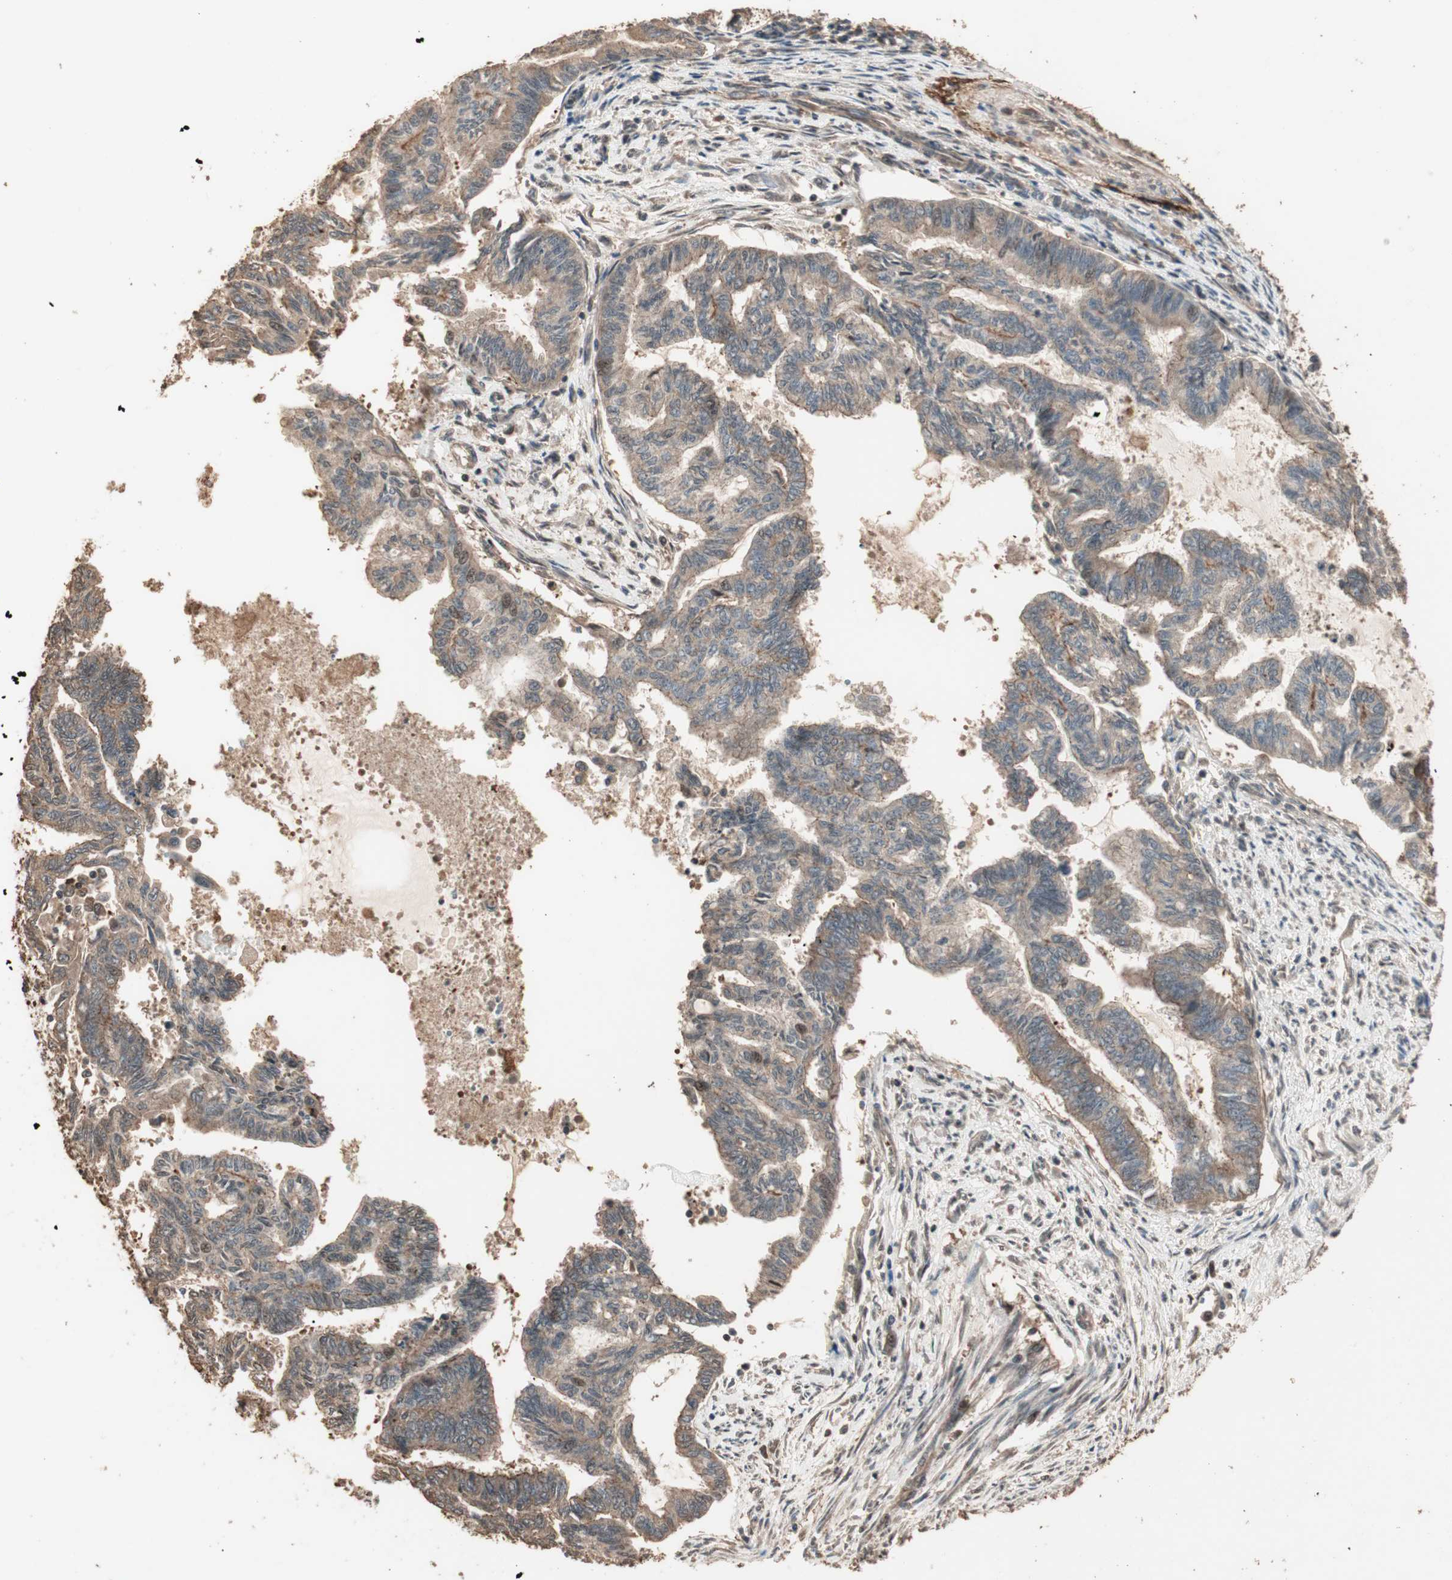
{"staining": {"intensity": "moderate", "quantity": ">75%", "location": "cytoplasmic/membranous"}, "tissue": "endometrial cancer", "cell_type": "Tumor cells", "image_type": "cancer", "snomed": [{"axis": "morphology", "description": "Adenocarcinoma, NOS"}, {"axis": "topography", "description": "Endometrium"}], "caption": "A medium amount of moderate cytoplasmic/membranous expression is present in about >75% of tumor cells in endometrial adenocarcinoma tissue. (DAB (3,3'-diaminobenzidine) IHC, brown staining for protein, blue staining for nuclei).", "gene": "USP20", "patient": {"sex": "female", "age": 86}}